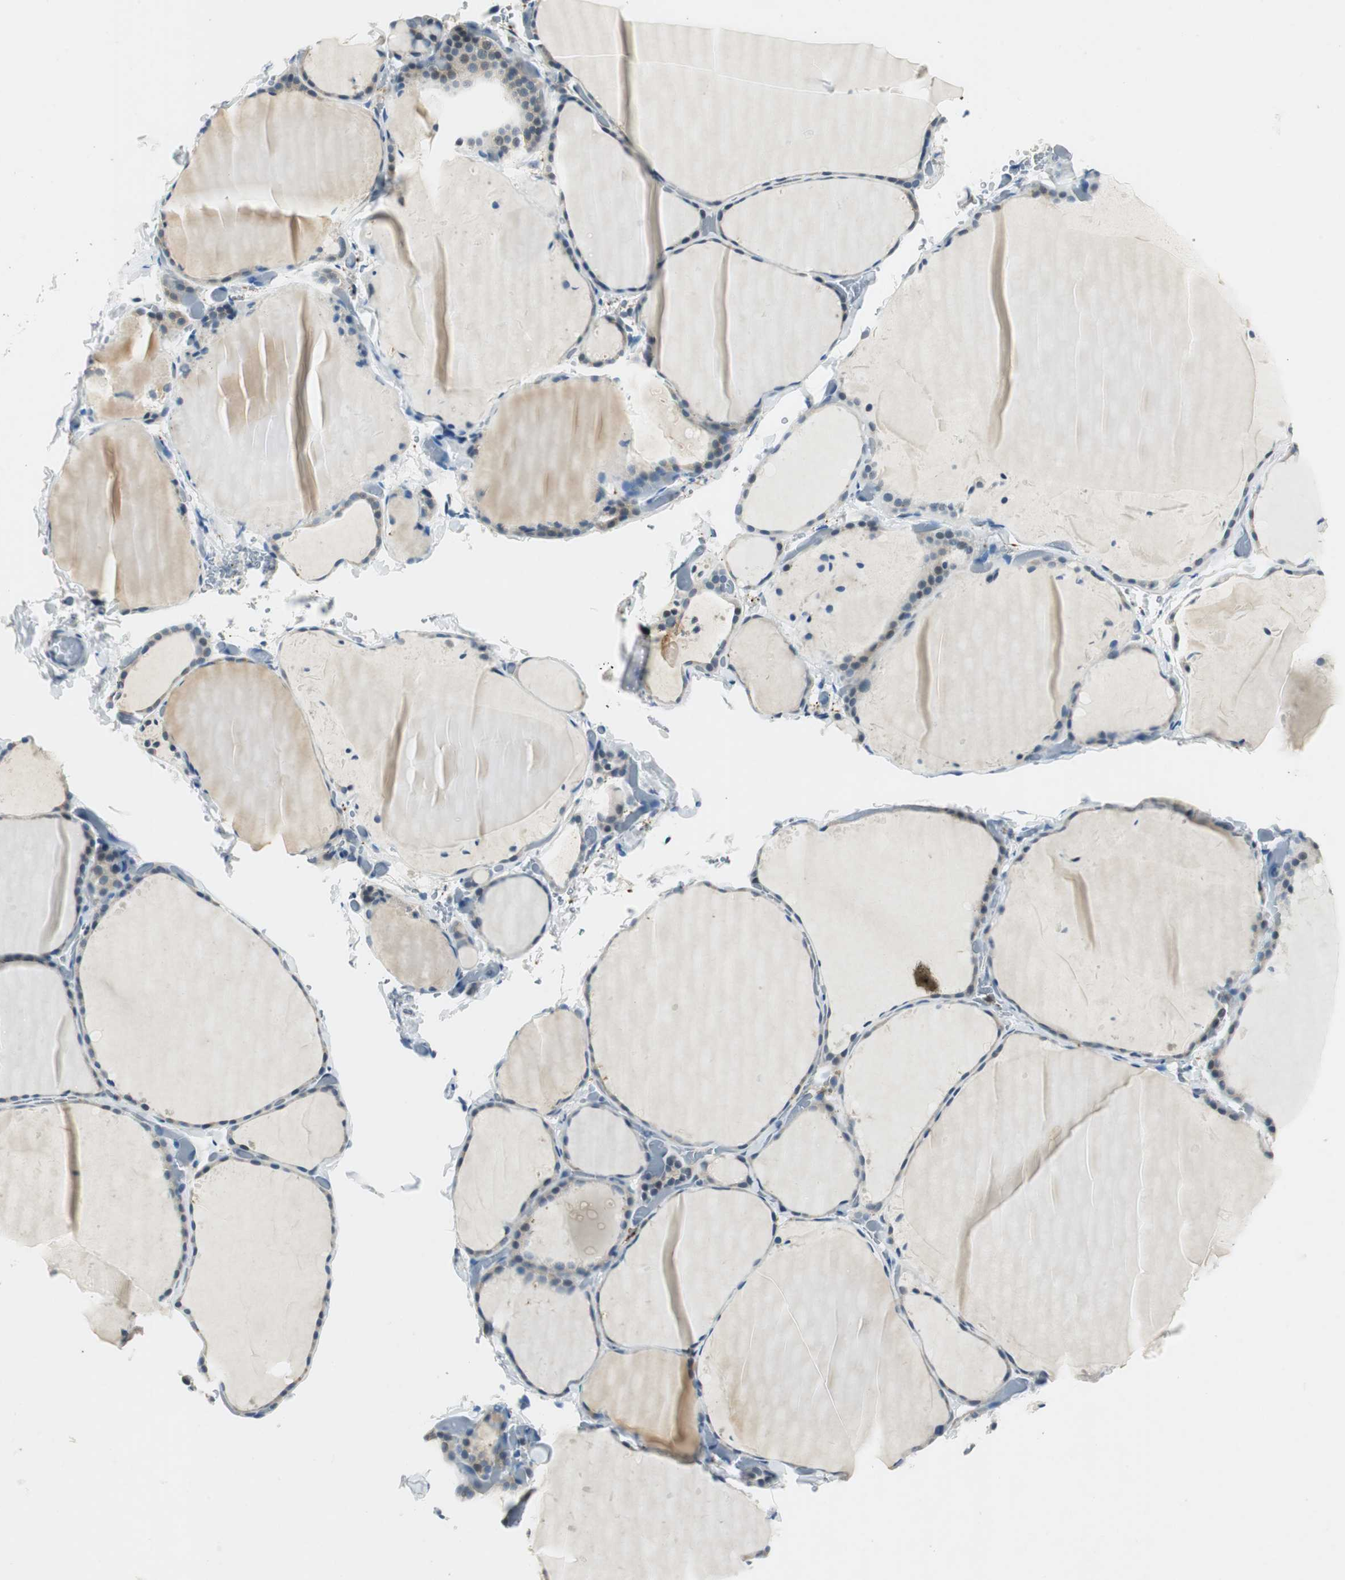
{"staining": {"intensity": "moderate", "quantity": "25%-75%", "location": "cytoplasmic/membranous"}, "tissue": "thyroid gland", "cell_type": "Glandular cells", "image_type": "normal", "snomed": [{"axis": "morphology", "description": "Normal tissue, NOS"}, {"axis": "topography", "description": "Thyroid gland"}], "caption": "High-magnification brightfield microscopy of normal thyroid gland stained with DAB (brown) and counterstained with hematoxylin (blue). glandular cells exhibit moderate cytoplasmic/membranous expression is seen in about25%-75% of cells.", "gene": "ME1", "patient": {"sex": "female", "age": 22}}